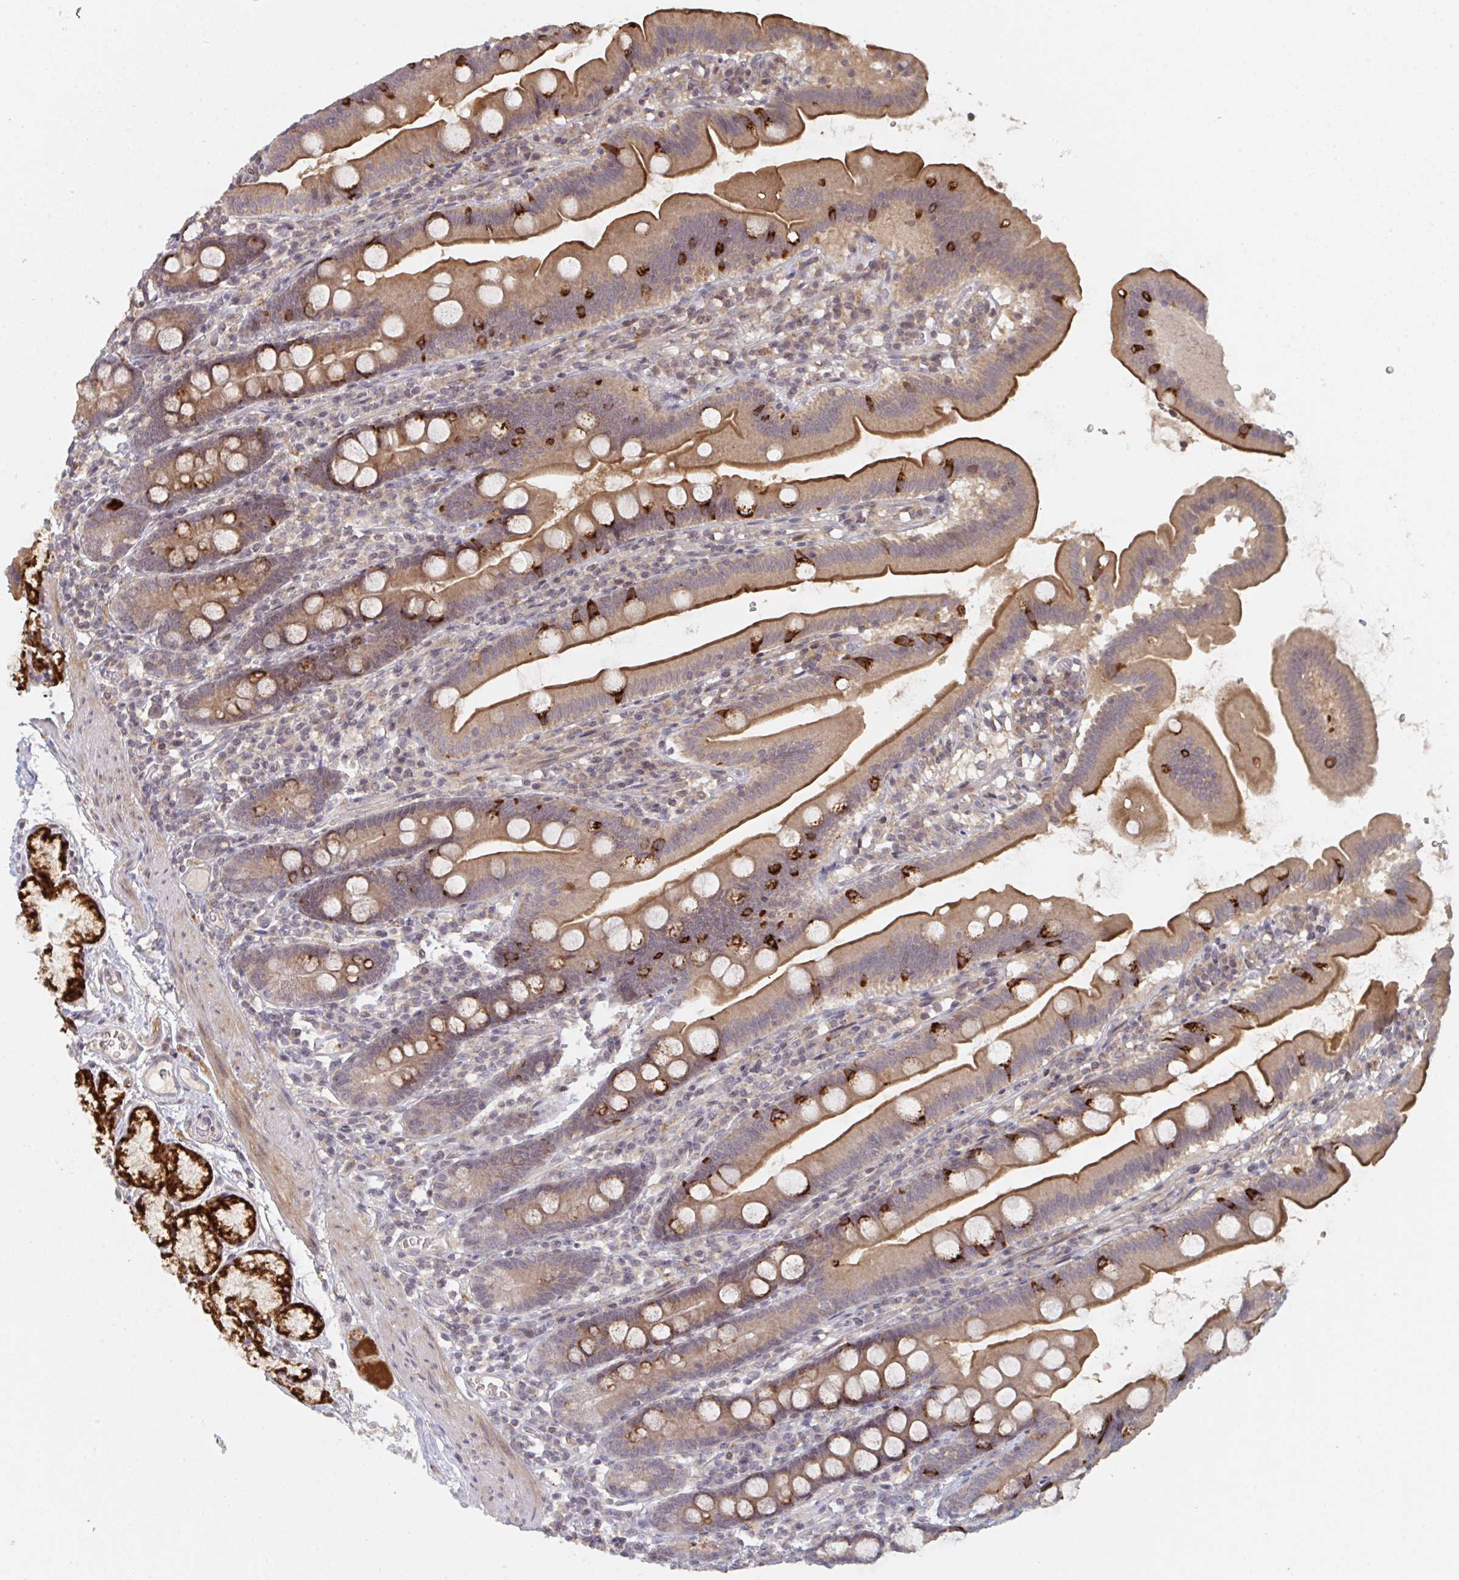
{"staining": {"intensity": "strong", "quantity": "25%-75%", "location": "cytoplasmic/membranous"}, "tissue": "duodenum", "cell_type": "Glandular cells", "image_type": "normal", "snomed": [{"axis": "morphology", "description": "Normal tissue, NOS"}, {"axis": "topography", "description": "Duodenum"}], "caption": "Approximately 25%-75% of glandular cells in unremarkable duodenum demonstrate strong cytoplasmic/membranous protein expression as visualized by brown immunohistochemical staining.", "gene": "DCST1", "patient": {"sex": "female", "age": 67}}